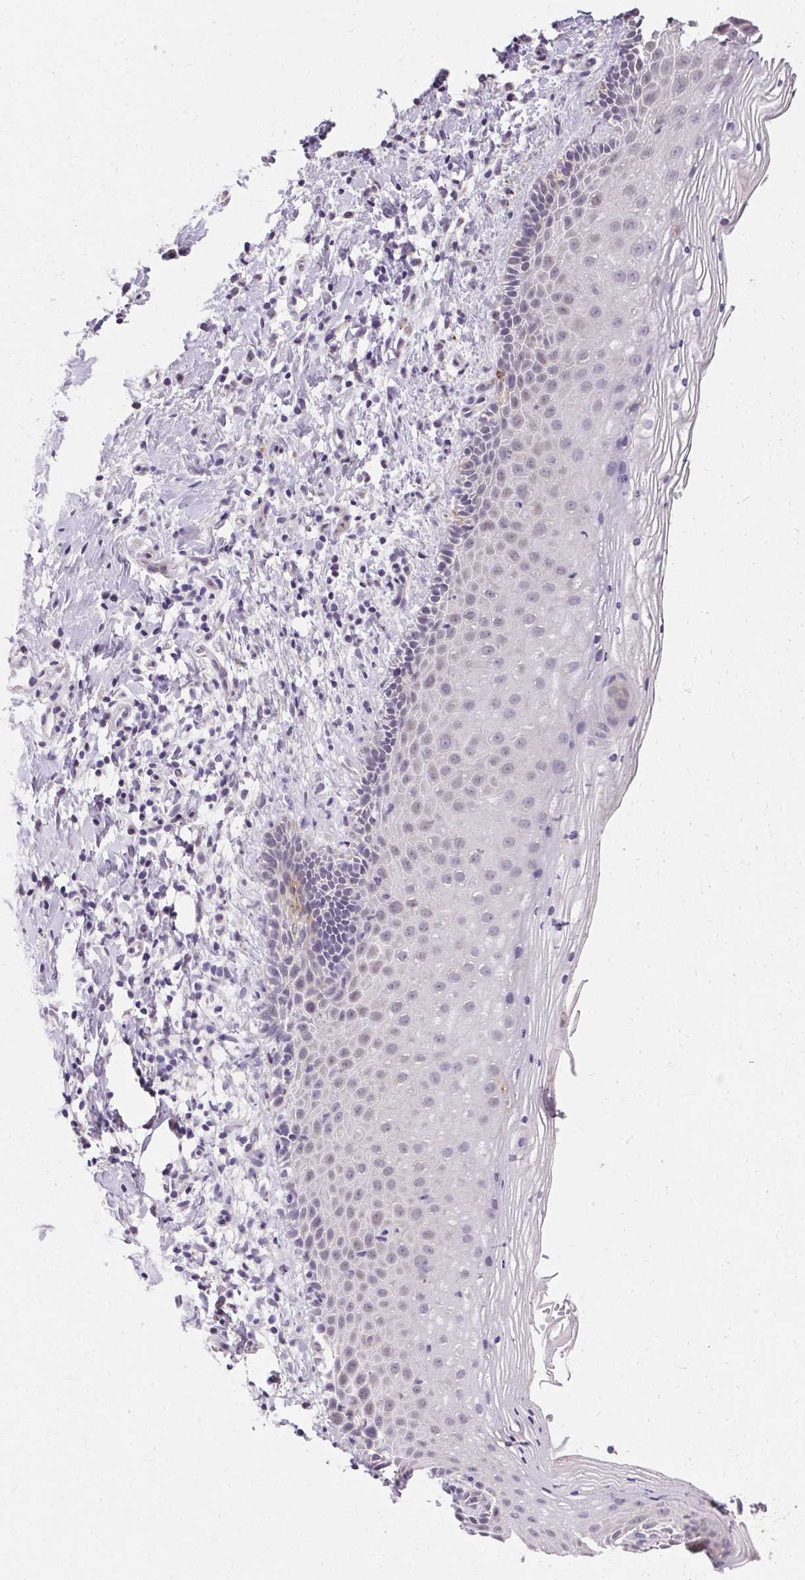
{"staining": {"intensity": "negative", "quantity": "none", "location": "none"}, "tissue": "vagina", "cell_type": "Squamous epithelial cells", "image_type": "normal", "snomed": [{"axis": "morphology", "description": "Normal tissue, NOS"}, {"axis": "topography", "description": "Vagina"}], "caption": "Vagina stained for a protein using immunohistochemistry displays no expression squamous epithelial cells.", "gene": "TRIP13", "patient": {"sex": "female", "age": 51}}